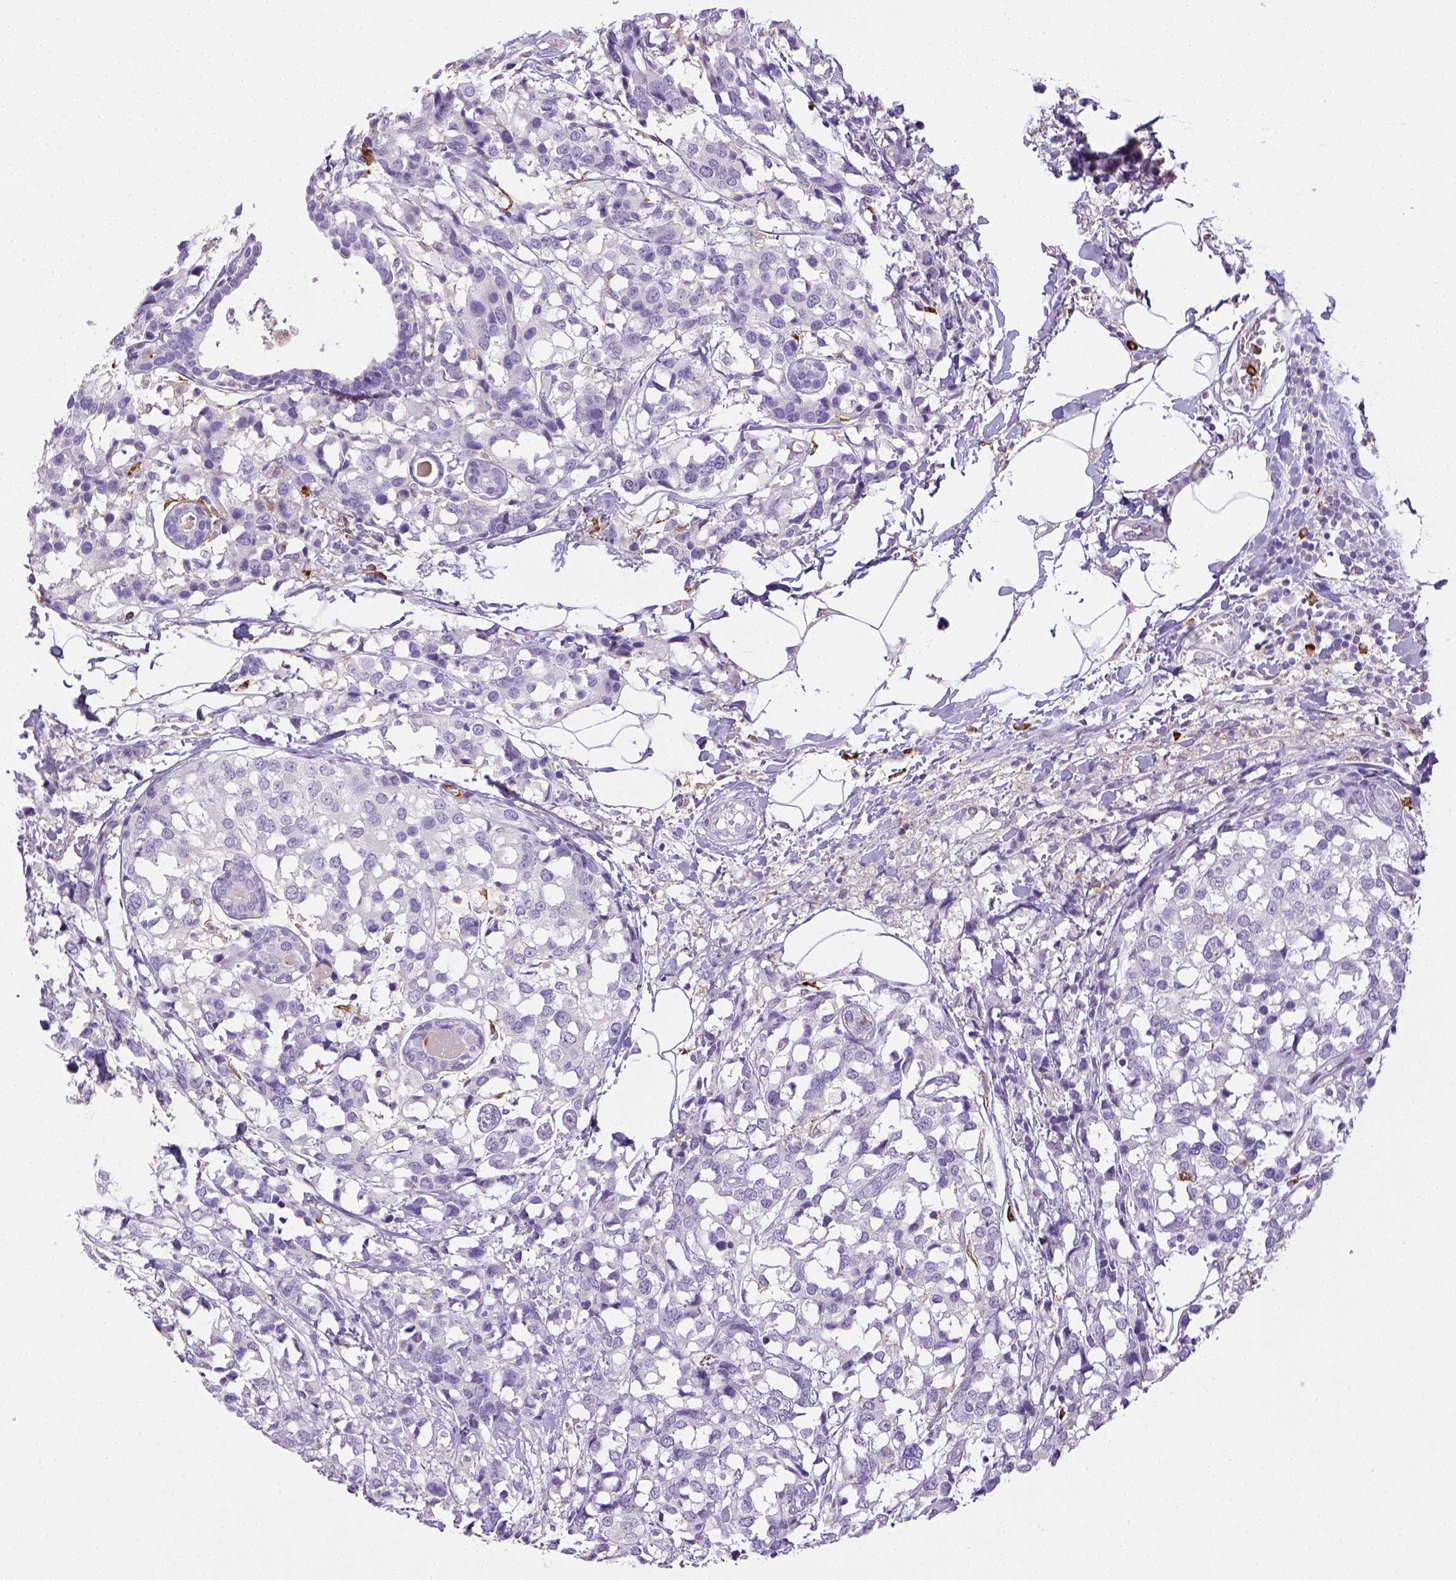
{"staining": {"intensity": "negative", "quantity": "none", "location": "none"}, "tissue": "breast cancer", "cell_type": "Tumor cells", "image_type": "cancer", "snomed": [{"axis": "morphology", "description": "Lobular carcinoma"}, {"axis": "topography", "description": "Breast"}], "caption": "Immunohistochemical staining of human breast cancer shows no significant expression in tumor cells.", "gene": "ITGAM", "patient": {"sex": "female", "age": 59}}